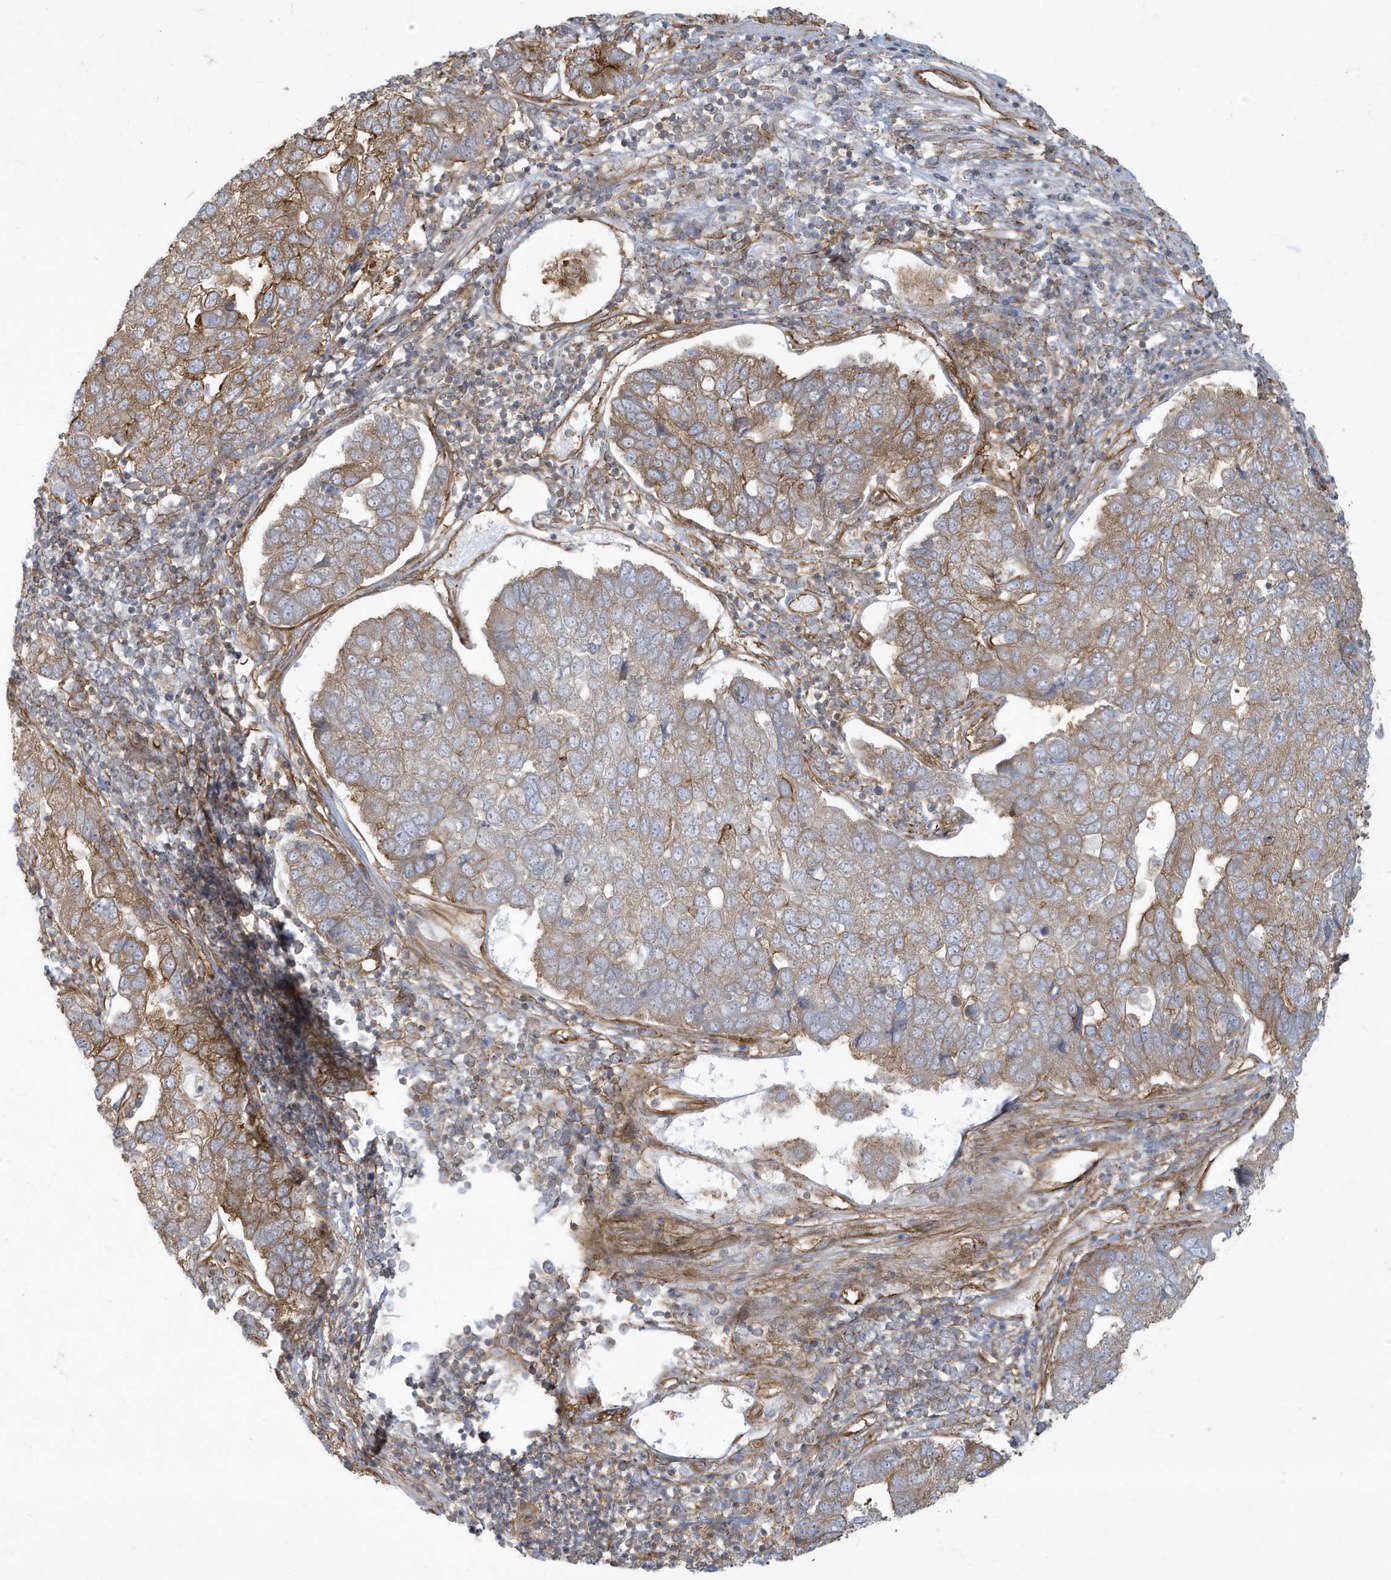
{"staining": {"intensity": "moderate", "quantity": "25%-75%", "location": "cytoplasmic/membranous"}, "tissue": "pancreatic cancer", "cell_type": "Tumor cells", "image_type": "cancer", "snomed": [{"axis": "morphology", "description": "Adenocarcinoma, NOS"}, {"axis": "topography", "description": "Pancreas"}], "caption": "High-power microscopy captured an IHC image of pancreatic cancer (adenocarcinoma), revealing moderate cytoplasmic/membranous expression in about 25%-75% of tumor cells.", "gene": "ATP23", "patient": {"sex": "female", "age": 61}}